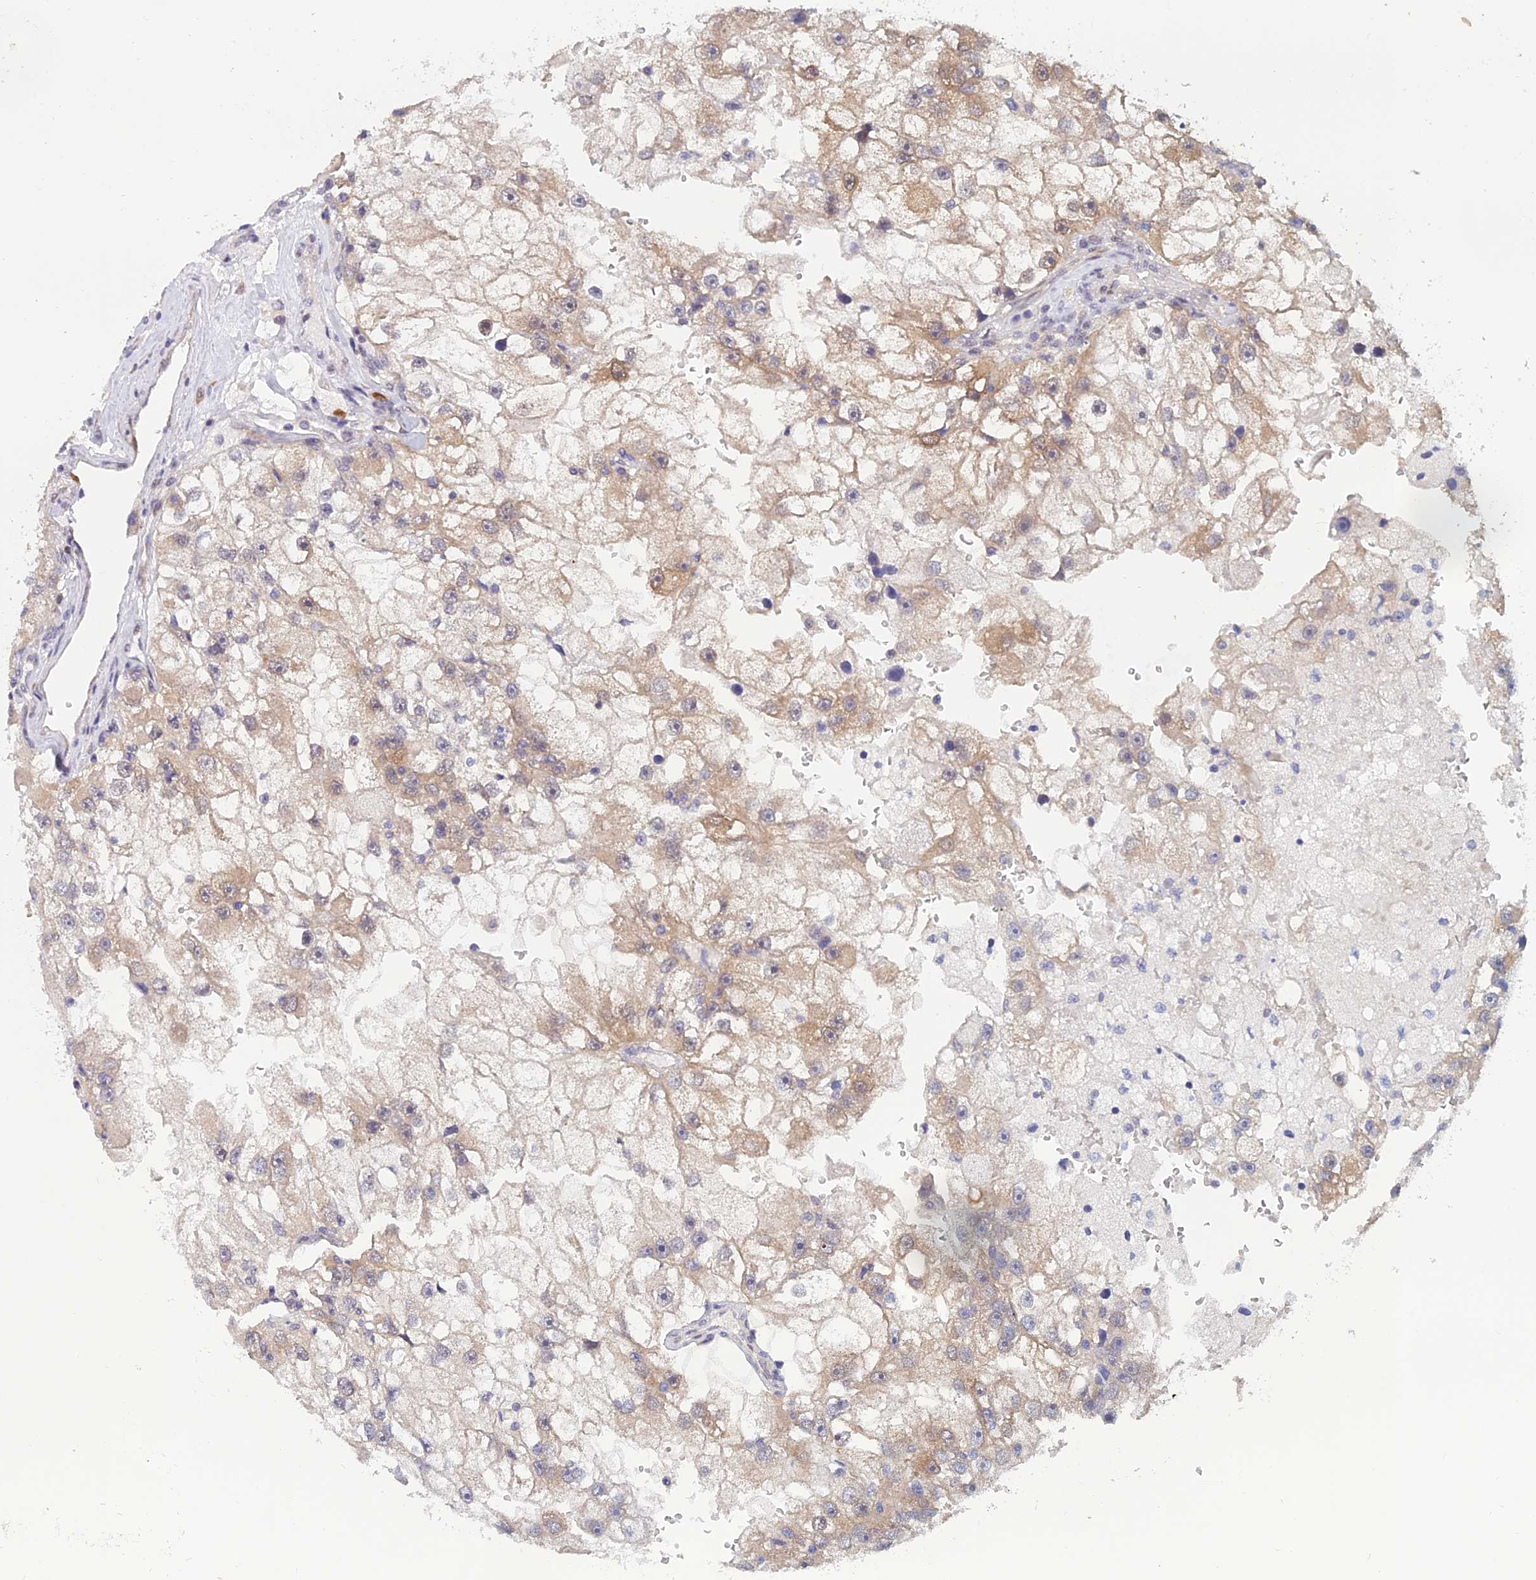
{"staining": {"intensity": "weak", "quantity": "25%-75%", "location": "cytoplasmic/membranous"}, "tissue": "renal cancer", "cell_type": "Tumor cells", "image_type": "cancer", "snomed": [{"axis": "morphology", "description": "Adenocarcinoma, NOS"}, {"axis": "topography", "description": "Kidney"}], "caption": "A low amount of weak cytoplasmic/membranous expression is appreciated in approximately 25%-75% of tumor cells in renal adenocarcinoma tissue.", "gene": "SRA1", "patient": {"sex": "male", "age": 63}}